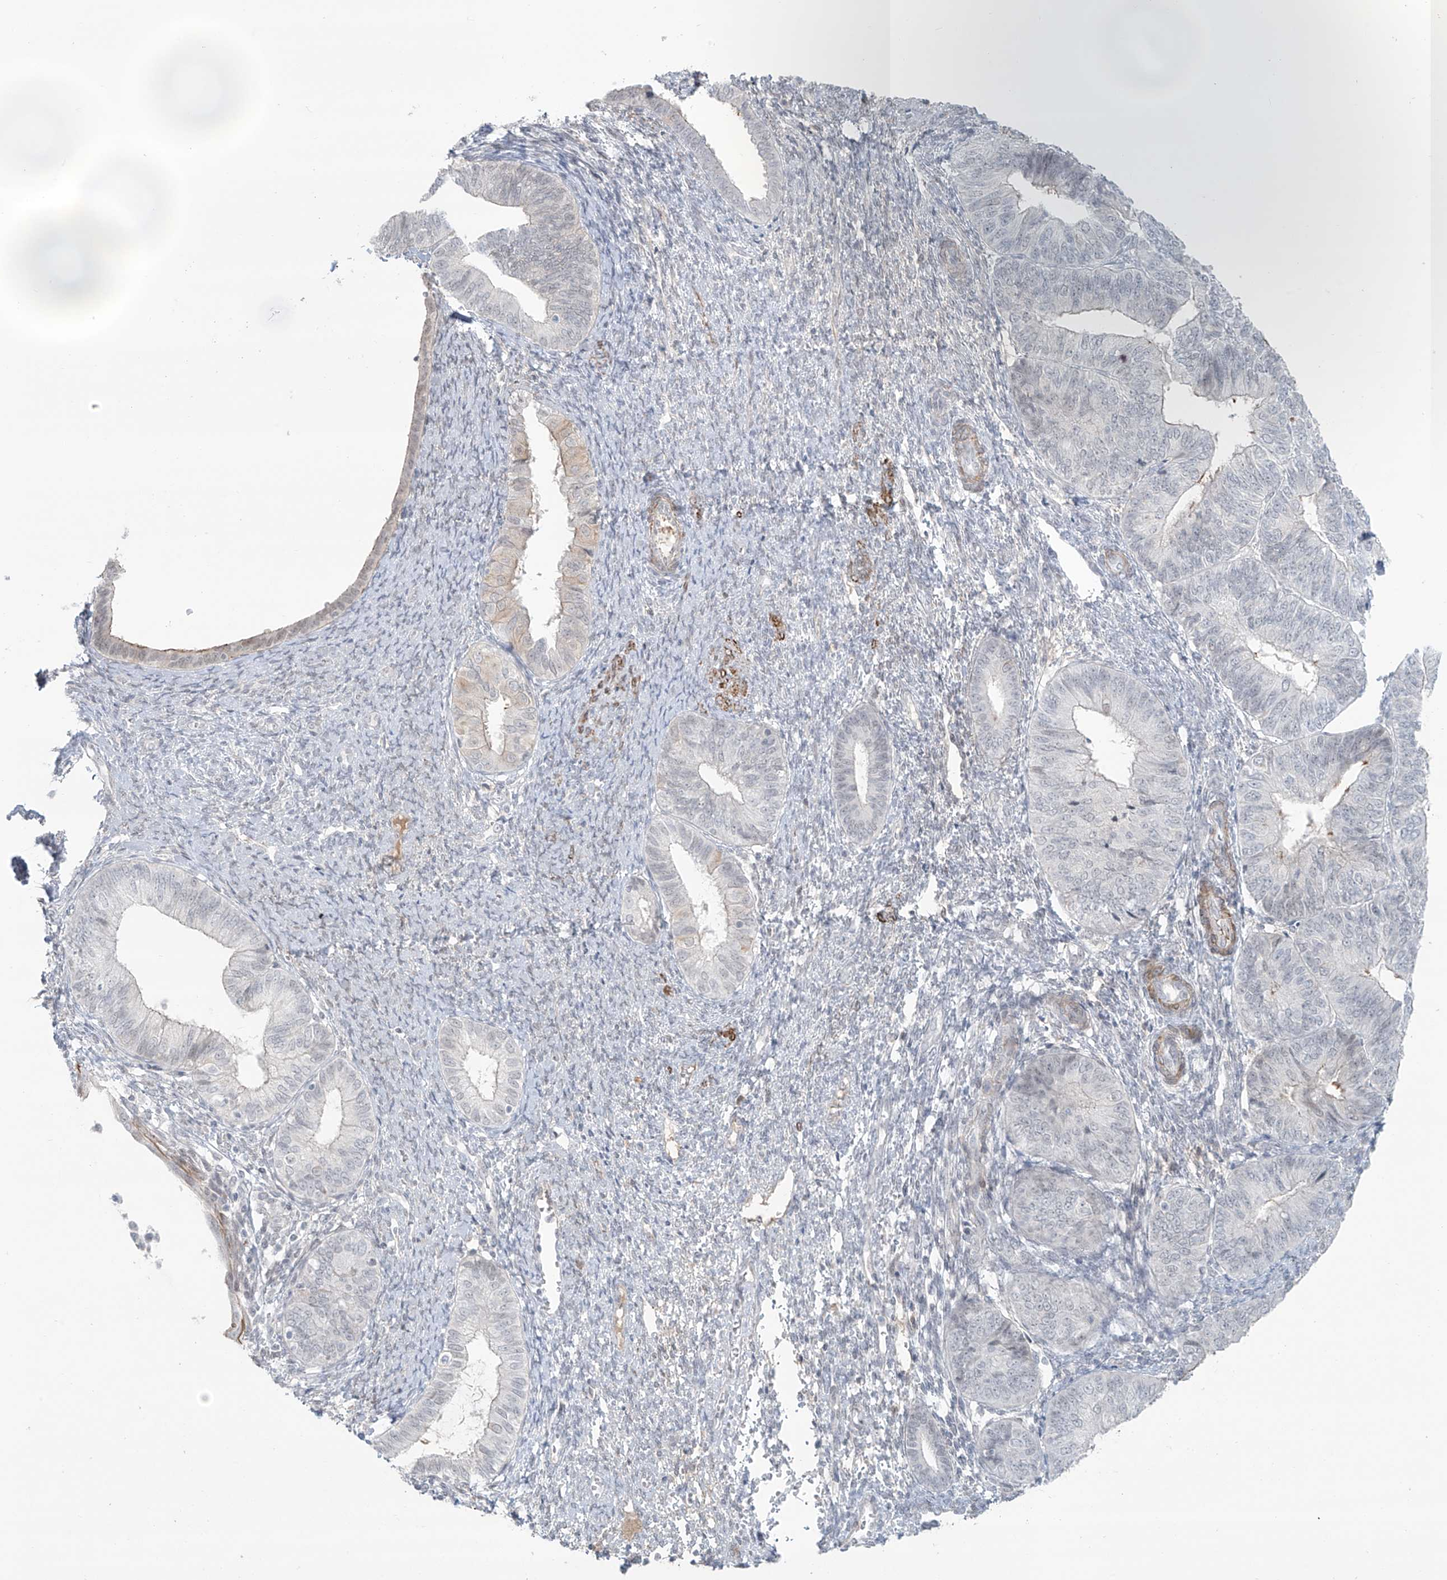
{"staining": {"intensity": "negative", "quantity": "none", "location": "none"}, "tissue": "endometrial cancer", "cell_type": "Tumor cells", "image_type": "cancer", "snomed": [{"axis": "morphology", "description": "Adenocarcinoma, NOS"}, {"axis": "topography", "description": "Endometrium"}], "caption": "Immunohistochemical staining of human endometrial cancer (adenocarcinoma) shows no significant staining in tumor cells. (Brightfield microscopy of DAB (3,3'-diaminobenzidine) IHC at high magnification).", "gene": "RASGEF1A", "patient": {"sex": "female", "age": 58}}